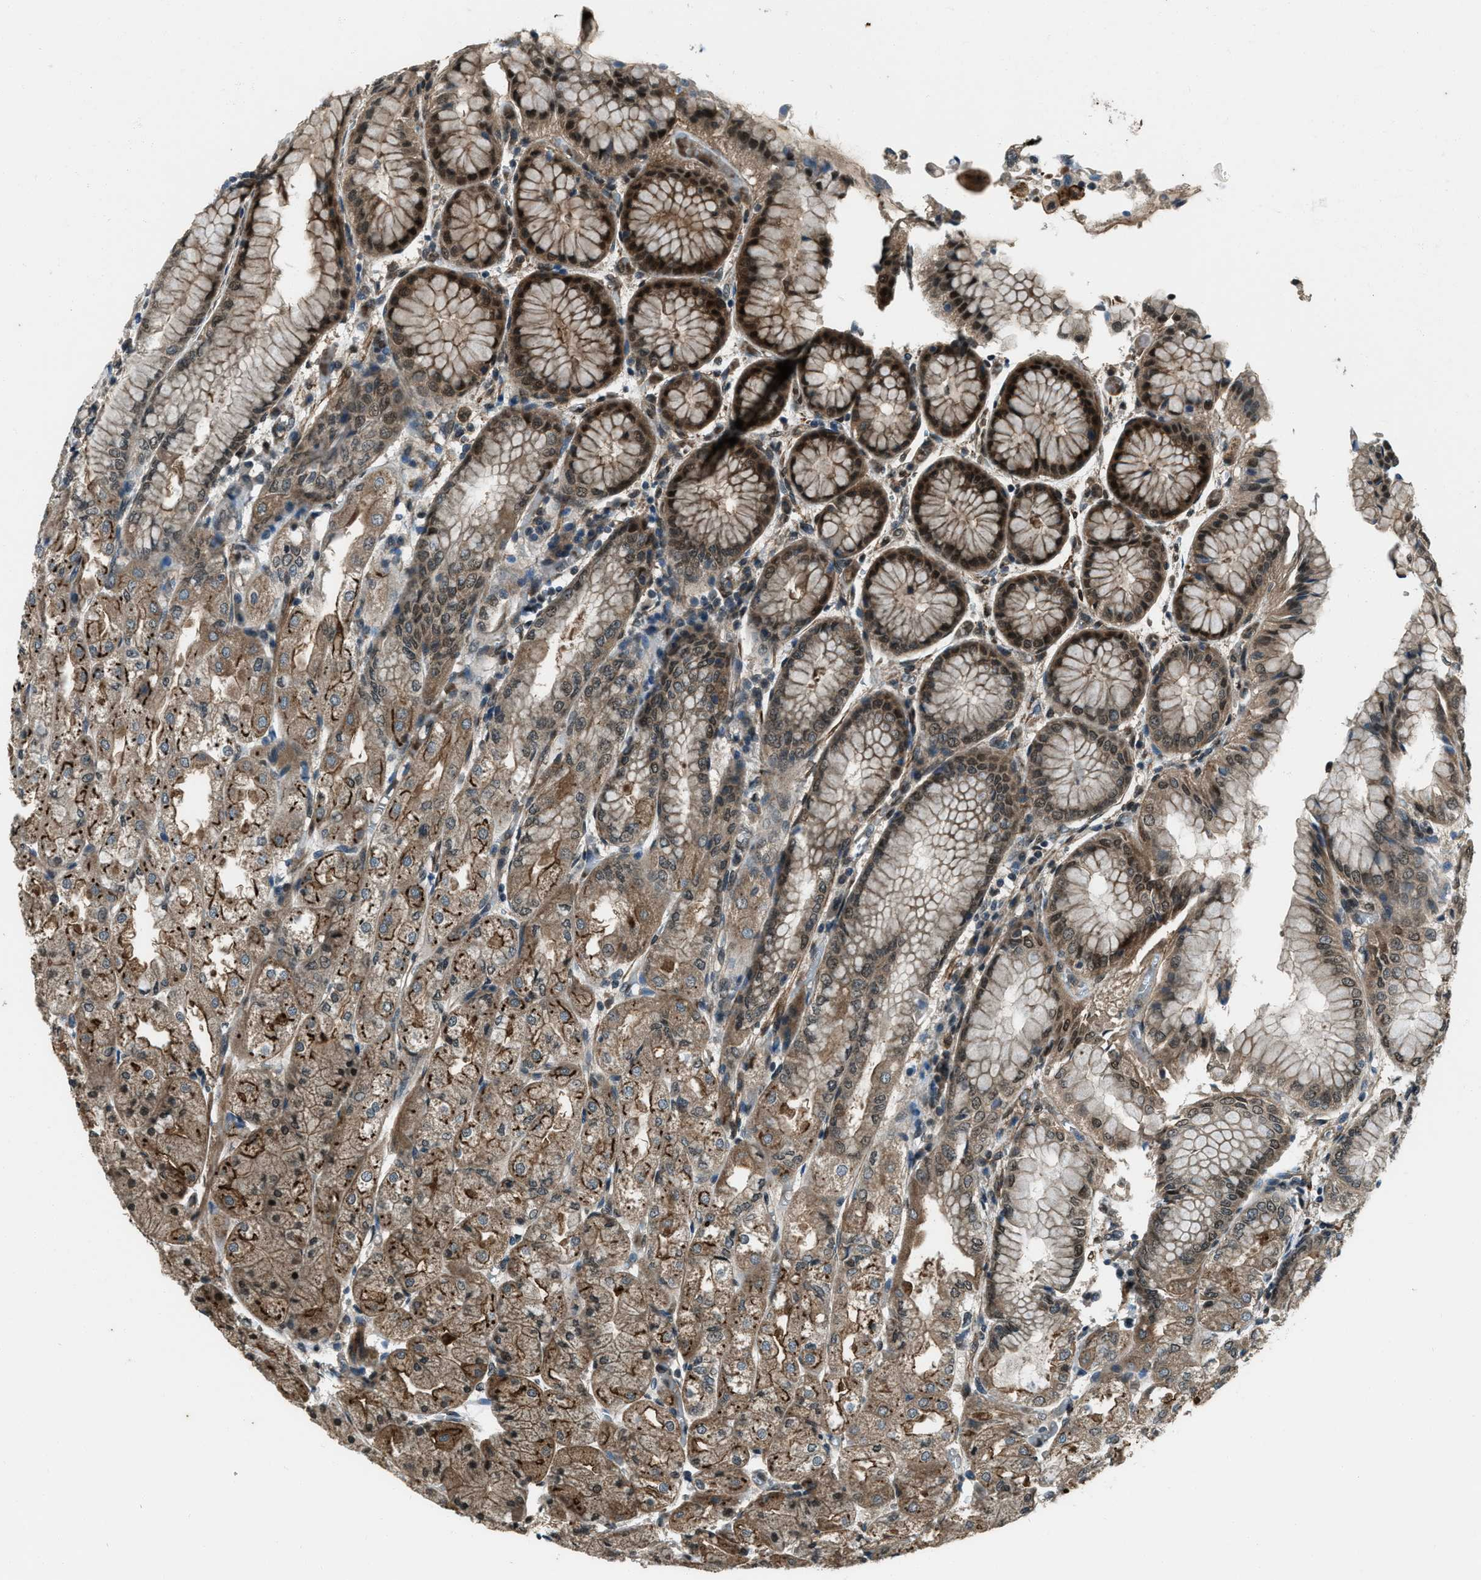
{"staining": {"intensity": "moderate", "quantity": ">75%", "location": "cytoplasmic/membranous,nuclear"}, "tissue": "stomach", "cell_type": "Glandular cells", "image_type": "normal", "snomed": [{"axis": "morphology", "description": "Normal tissue, NOS"}, {"axis": "topography", "description": "Stomach, upper"}], "caption": "High-power microscopy captured an immunohistochemistry (IHC) image of normal stomach, revealing moderate cytoplasmic/membranous,nuclear expression in about >75% of glandular cells.", "gene": "SVIL", "patient": {"sex": "male", "age": 72}}